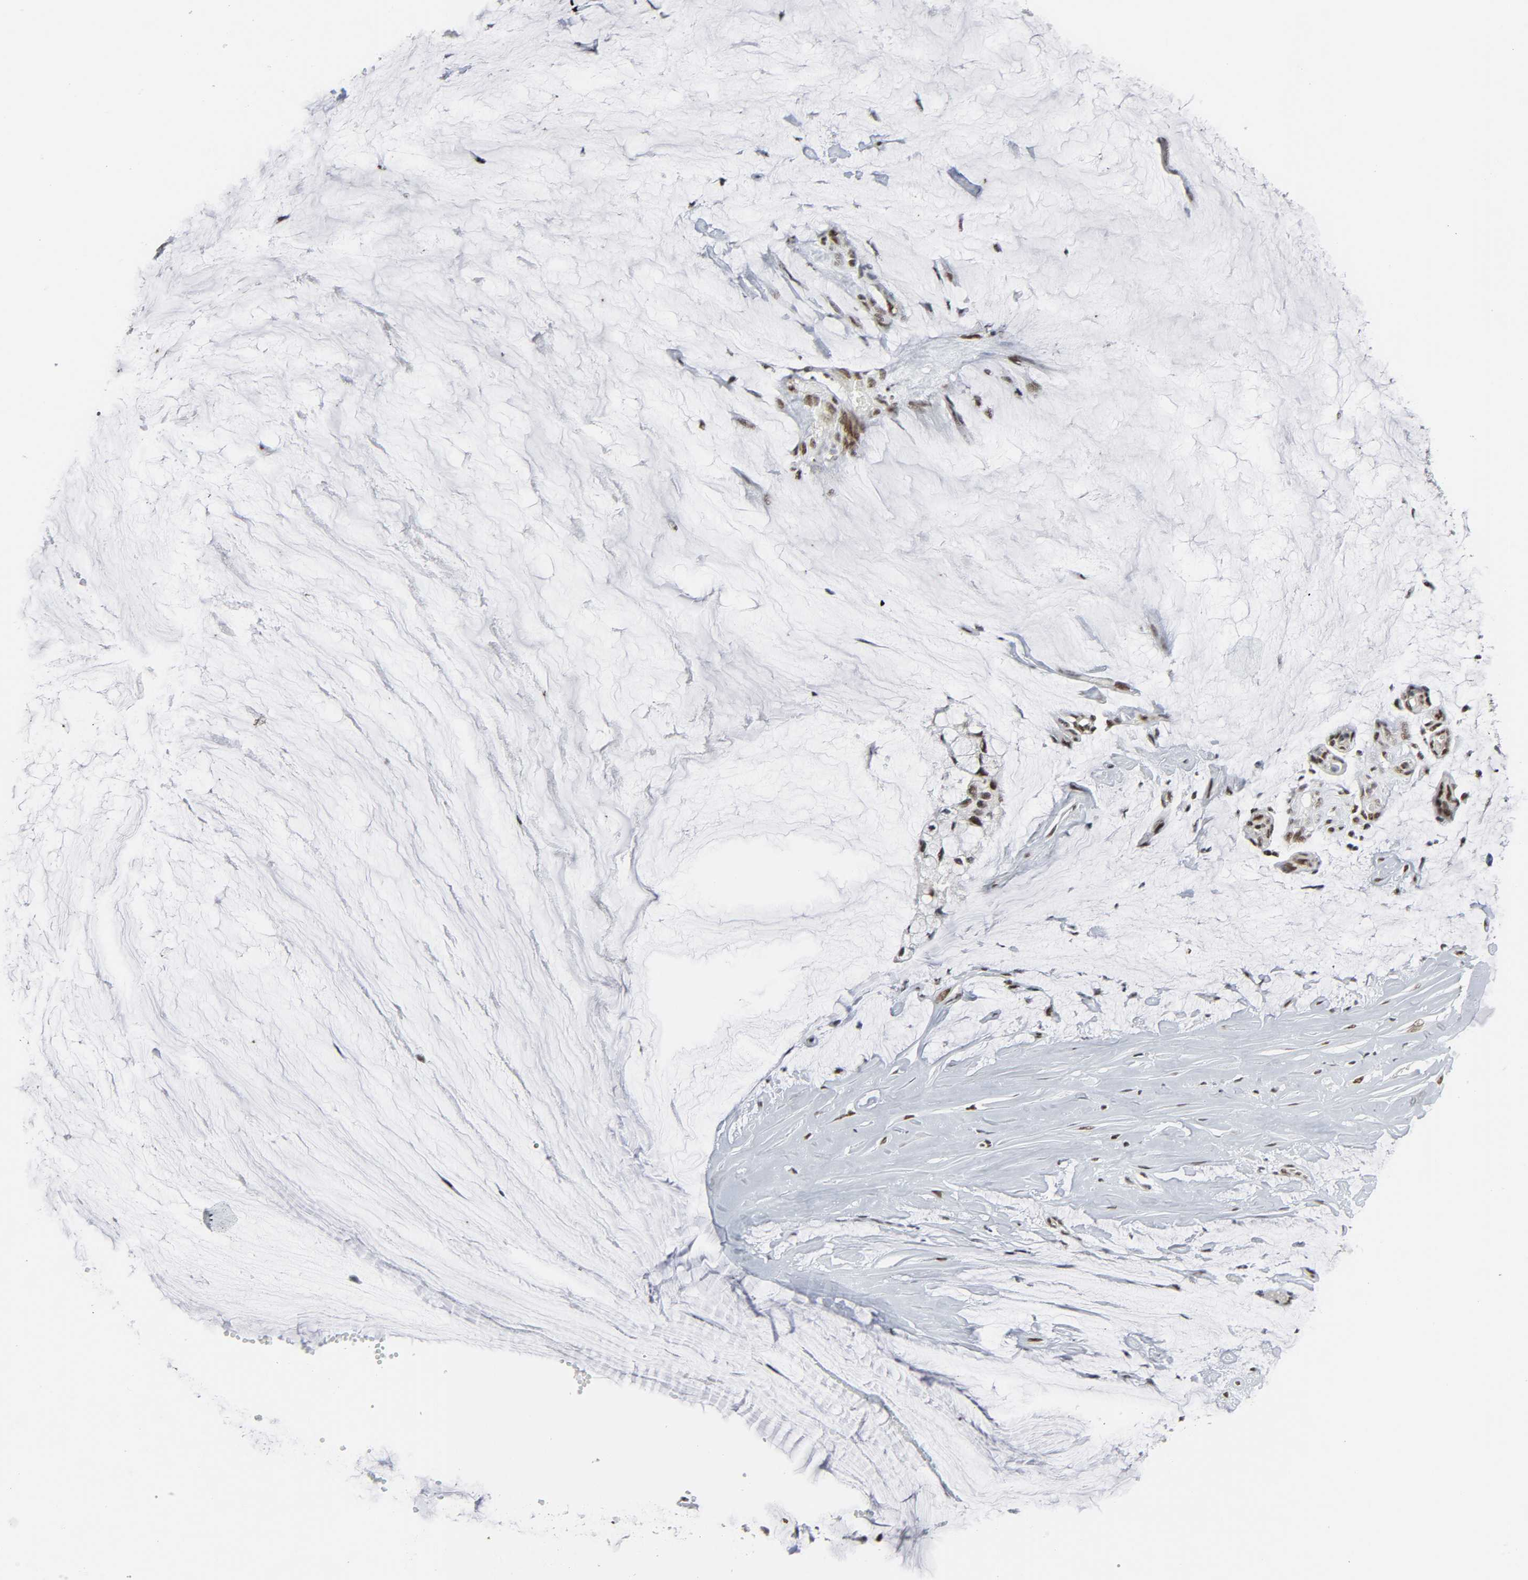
{"staining": {"intensity": "moderate", "quantity": ">75%", "location": "nuclear"}, "tissue": "ovarian cancer", "cell_type": "Tumor cells", "image_type": "cancer", "snomed": [{"axis": "morphology", "description": "Cystadenocarcinoma, mucinous, NOS"}, {"axis": "topography", "description": "Ovary"}], "caption": "Immunohistochemical staining of ovarian mucinous cystadenocarcinoma reveals medium levels of moderate nuclear protein positivity in about >75% of tumor cells.", "gene": "CDK7", "patient": {"sex": "female", "age": 39}}